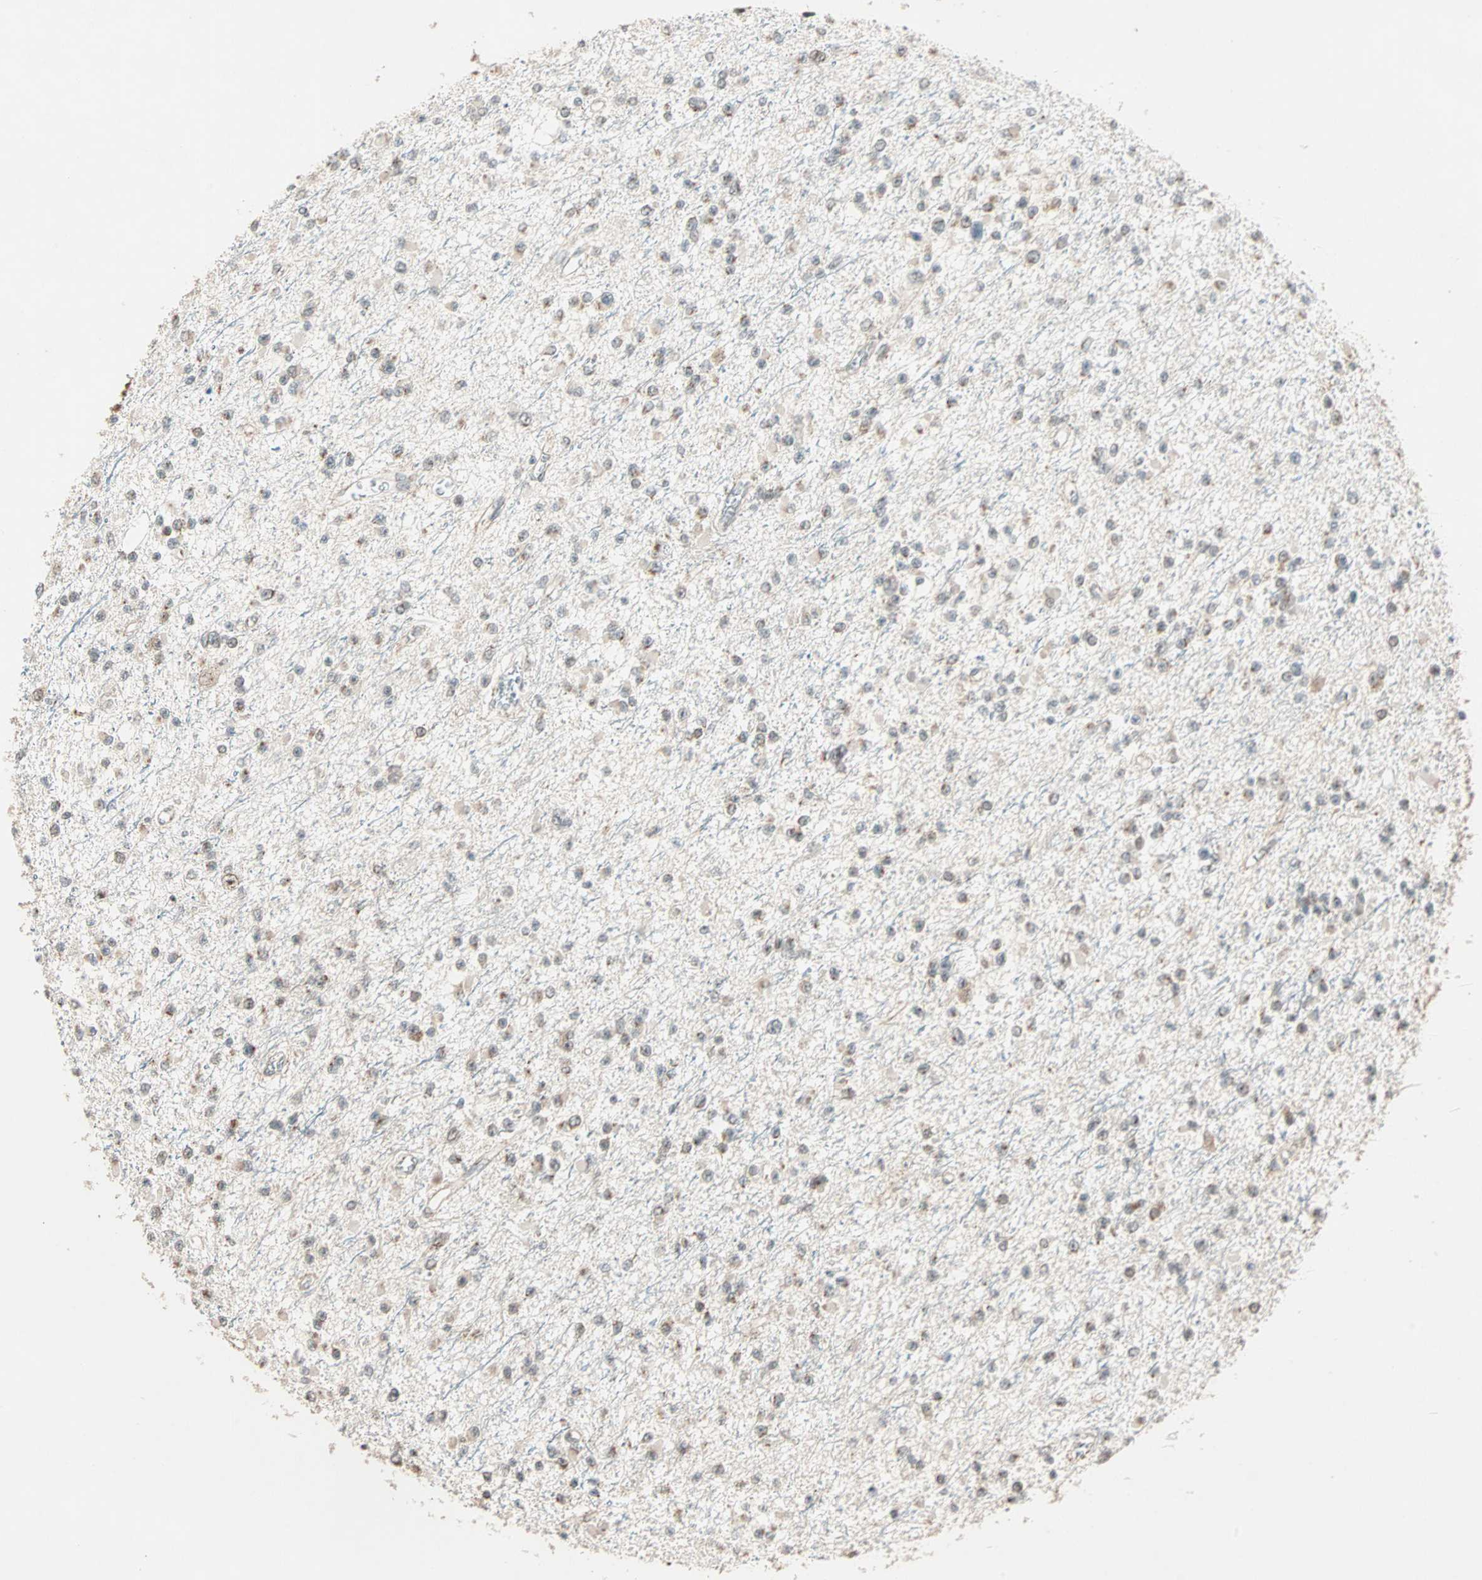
{"staining": {"intensity": "weak", "quantity": "<25%", "location": "cytoplasmic/membranous"}, "tissue": "glioma", "cell_type": "Tumor cells", "image_type": "cancer", "snomed": [{"axis": "morphology", "description": "Glioma, malignant, Low grade"}, {"axis": "topography", "description": "Brain"}], "caption": "High magnification brightfield microscopy of glioma stained with DAB (brown) and counterstained with hematoxylin (blue): tumor cells show no significant expression.", "gene": "PRDM2", "patient": {"sex": "female", "age": 22}}